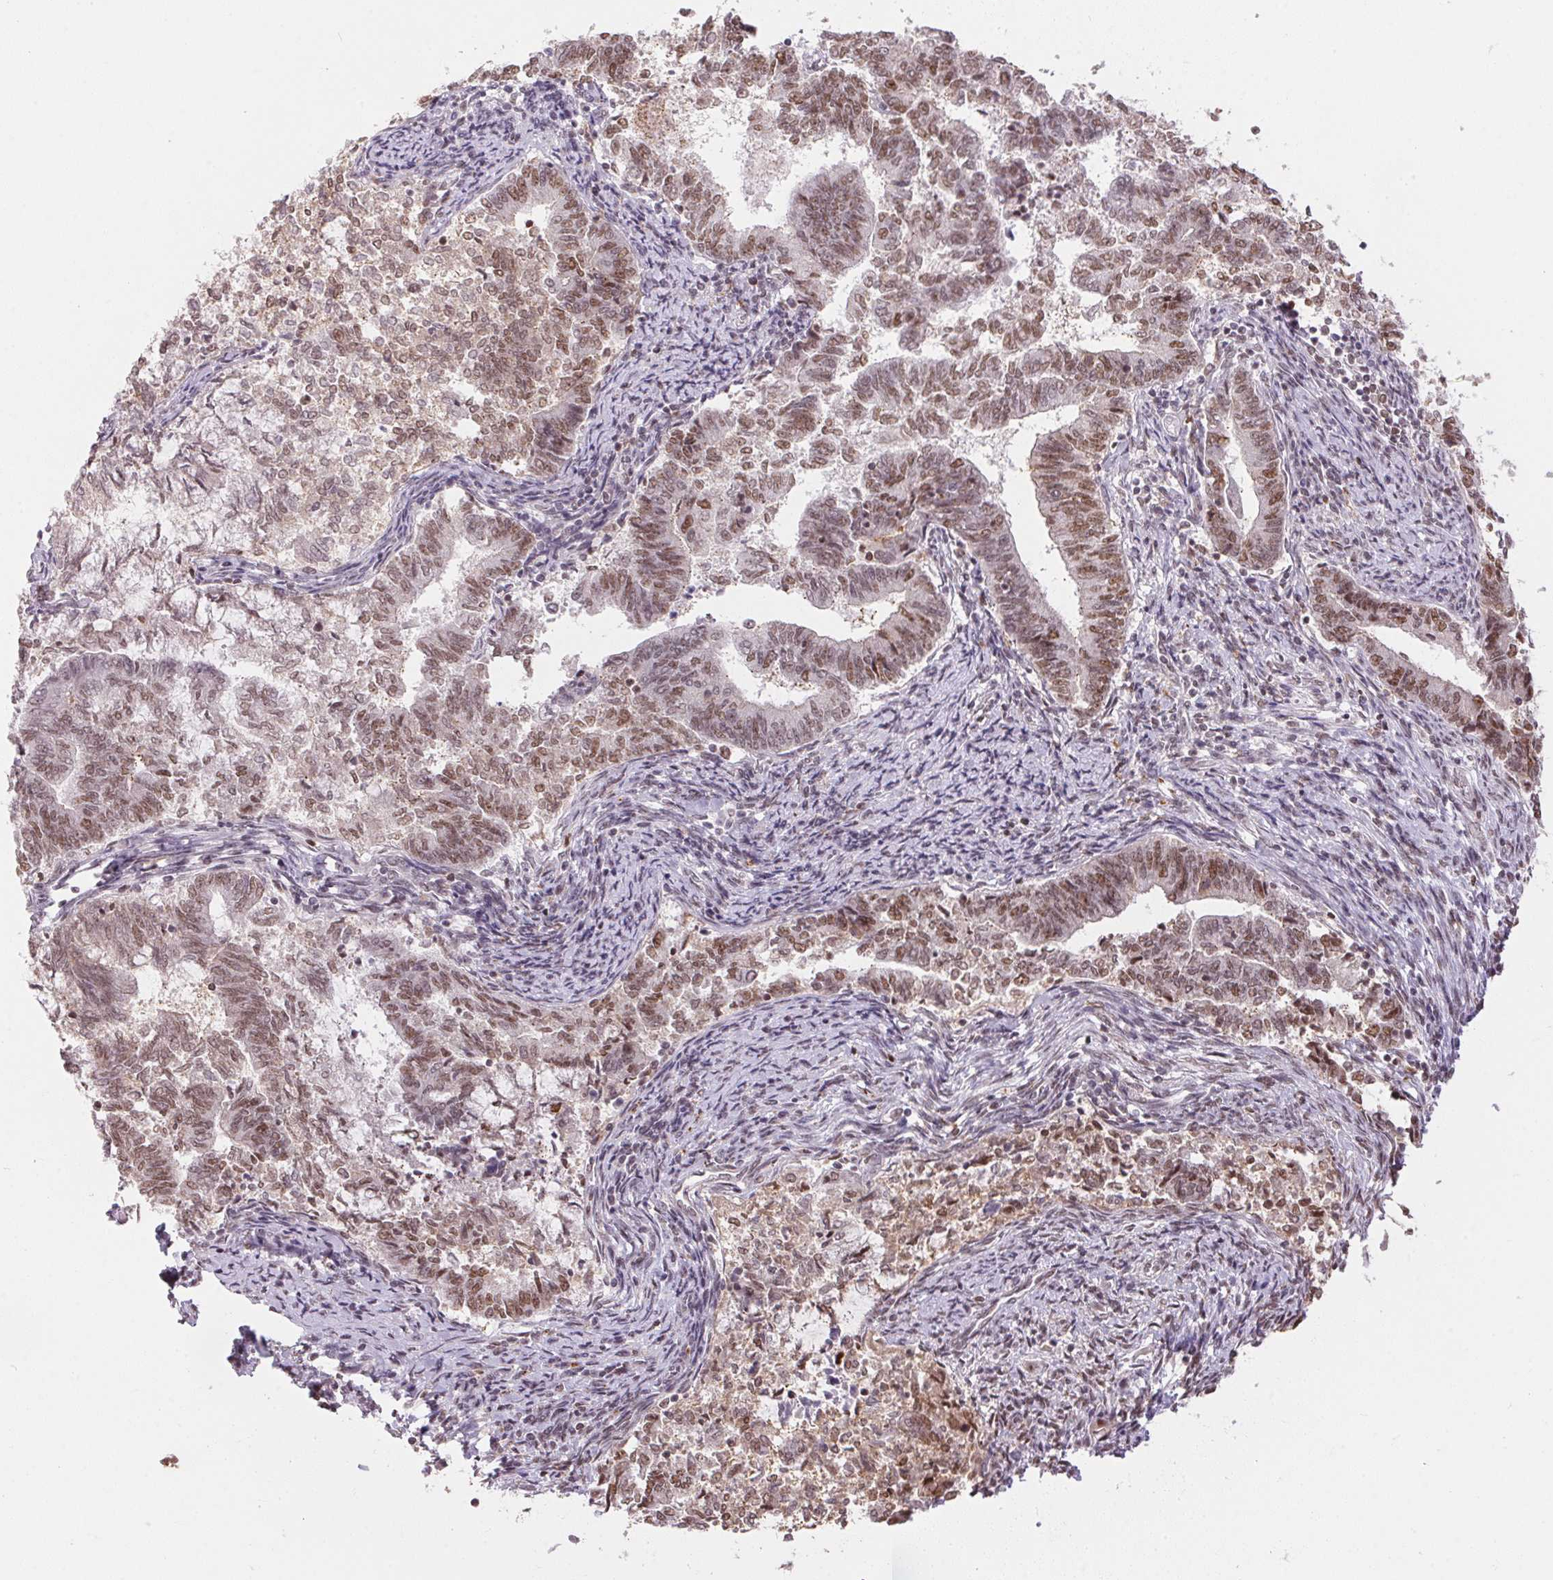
{"staining": {"intensity": "moderate", "quantity": ">75%", "location": "nuclear"}, "tissue": "endometrial cancer", "cell_type": "Tumor cells", "image_type": "cancer", "snomed": [{"axis": "morphology", "description": "Adenocarcinoma, NOS"}, {"axis": "topography", "description": "Endometrium"}], "caption": "A brown stain highlights moderate nuclear expression of a protein in human adenocarcinoma (endometrial) tumor cells.", "gene": "NFE2L1", "patient": {"sex": "female", "age": 65}}